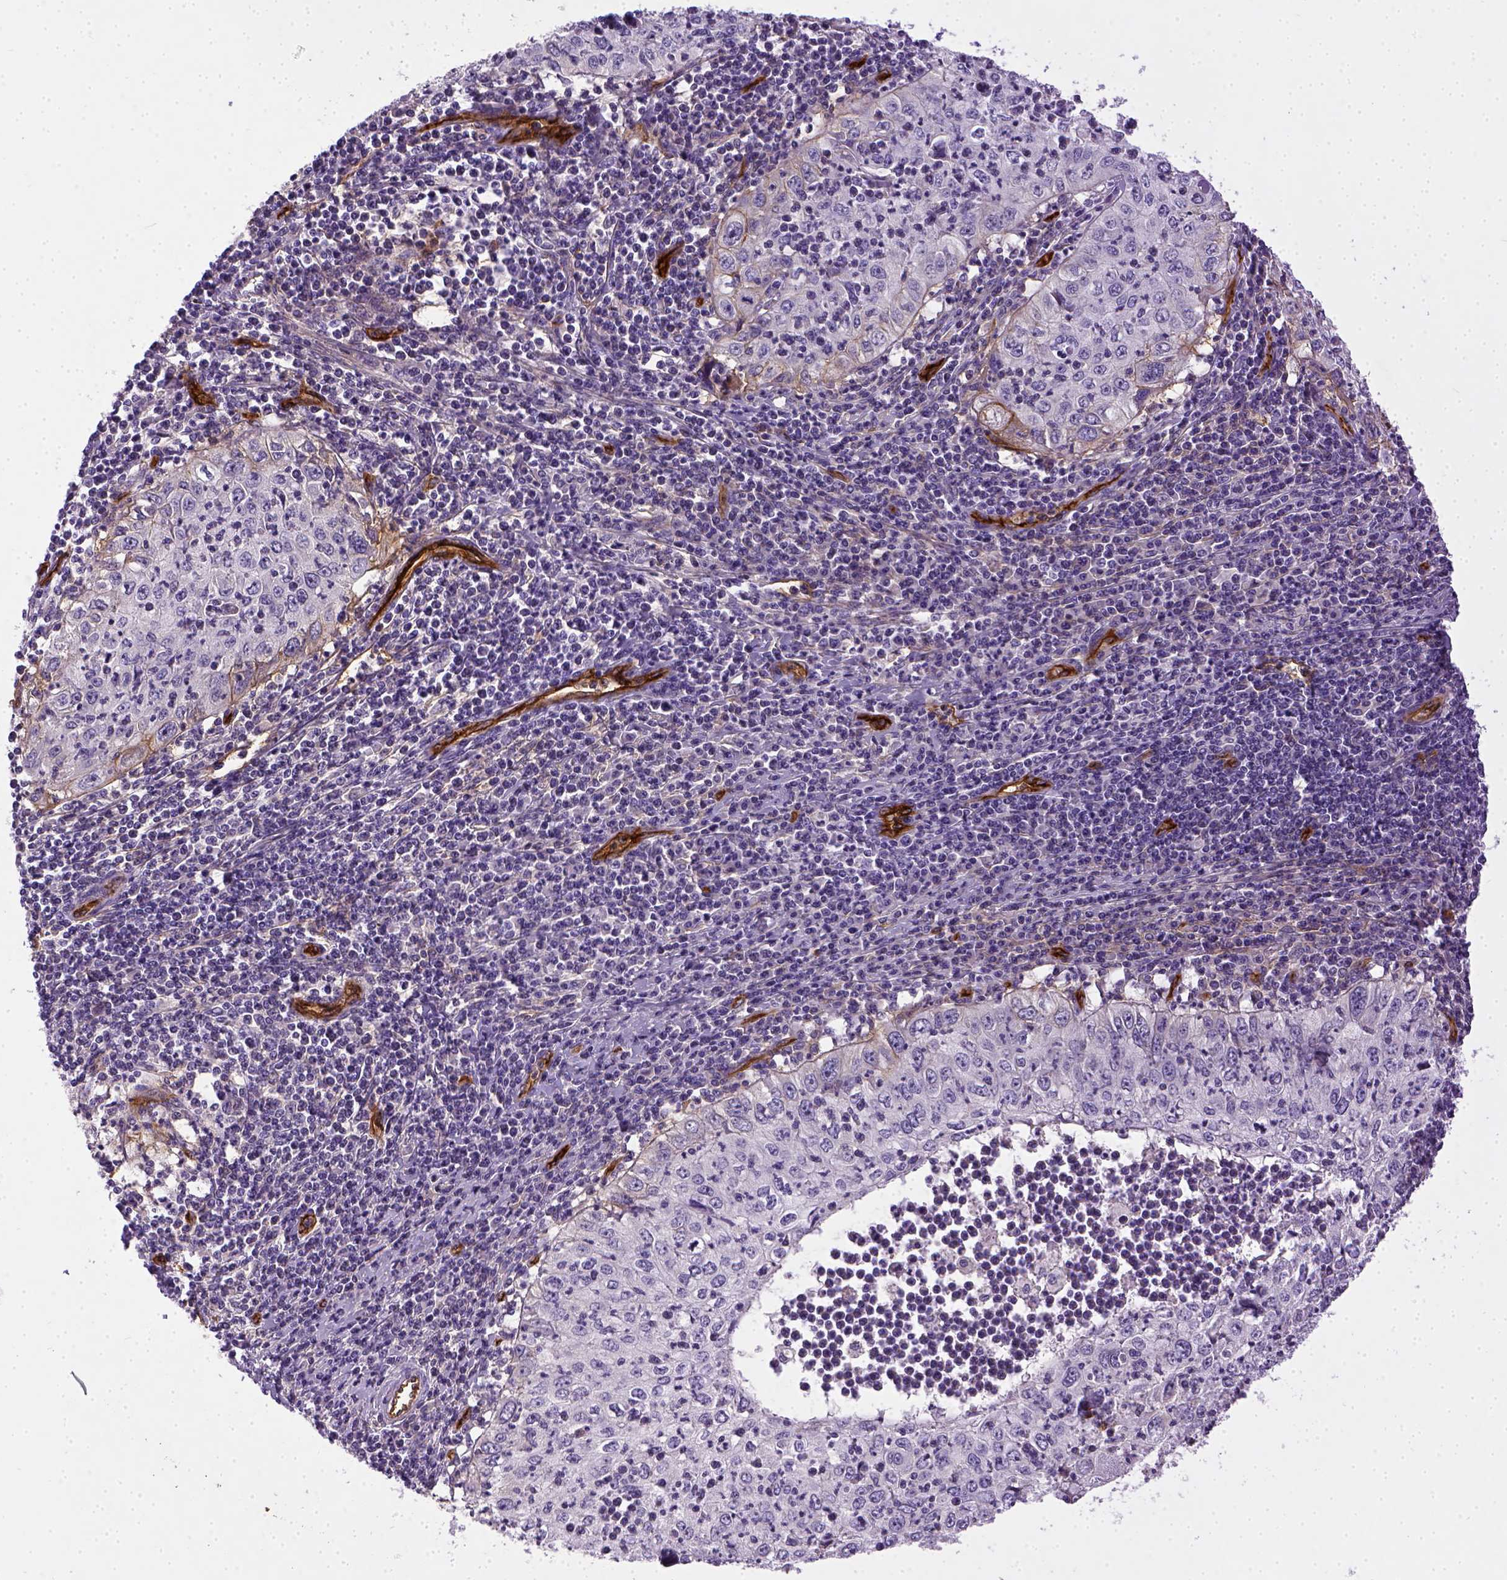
{"staining": {"intensity": "negative", "quantity": "none", "location": "none"}, "tissue": "cervical cancer", "cell_type": "Tumor cells", "image_type": "cancer", "snomed": [{"axis": "morphology", "description": "Squamous cell carcinoma, NOS"}, {"axis": "topography", "description": "Cervix"}], "caption": "Human cervical cancer (squamous cell carcinoma) stained for a protein using IHC reveals no staining in tumor cells.", "gene": "ENG", "patient": {"sex": "female", "age": 24}}